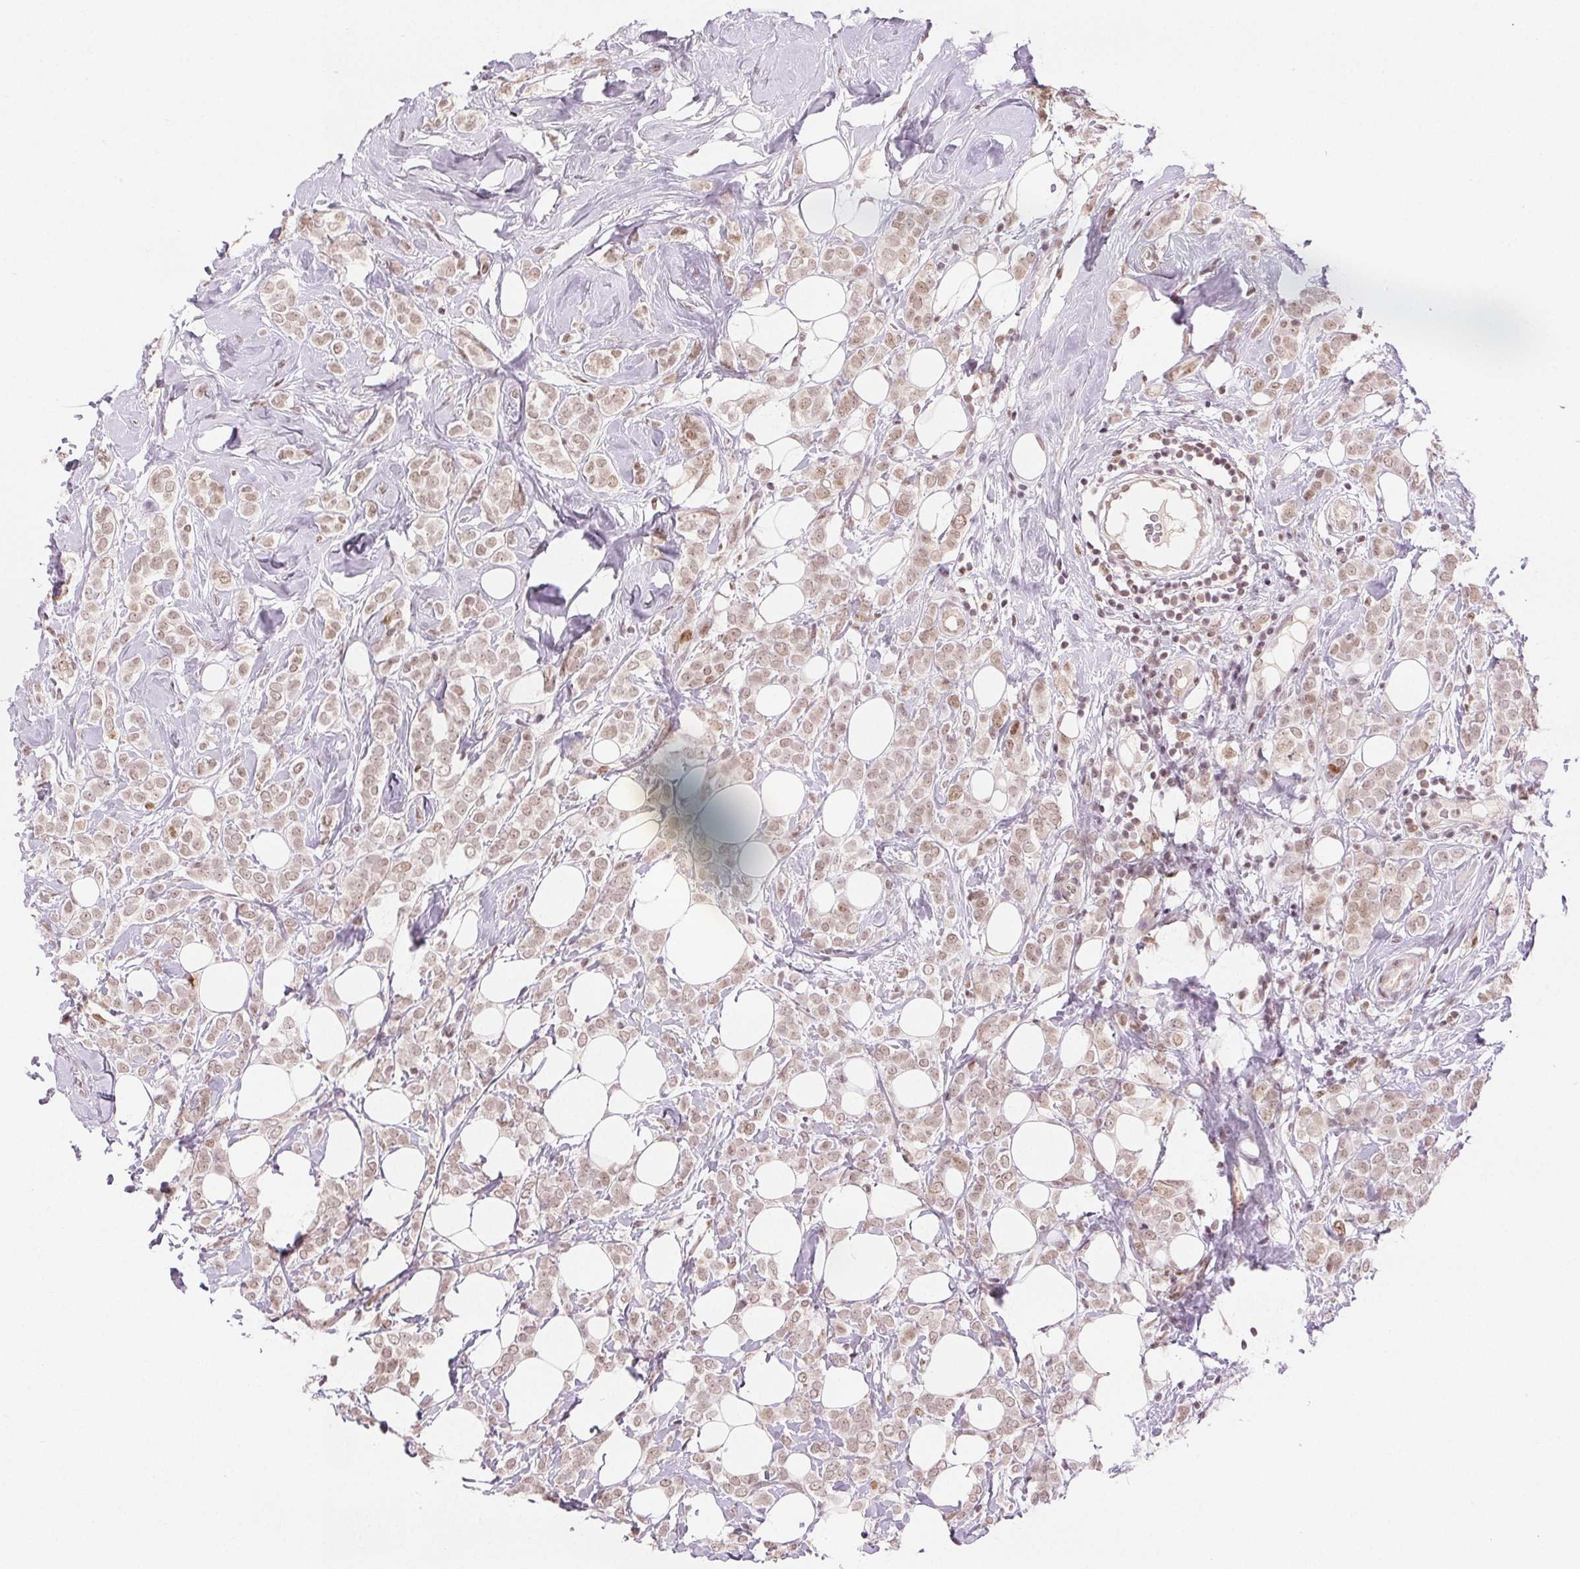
{"staining": {"intensity": "weak", "quantity": ">75%", "location": "nuclear"}, "tissue": "breast cancer", "cell_type": "Tumor cells", "image_type": "cancer", "snomed": [{"axis": "morphology", "description": "Lobular carcinoma"}, {"axis": "topography", "description": "Breast"}], "caption": "This is an image of immunohistochemistry staining of breast cancer (lobular carcinoma), which shows weak expression in the nuclear of tumor cells.", "gene": "DEK", "patient": {"sex": "female", "age": 49}}